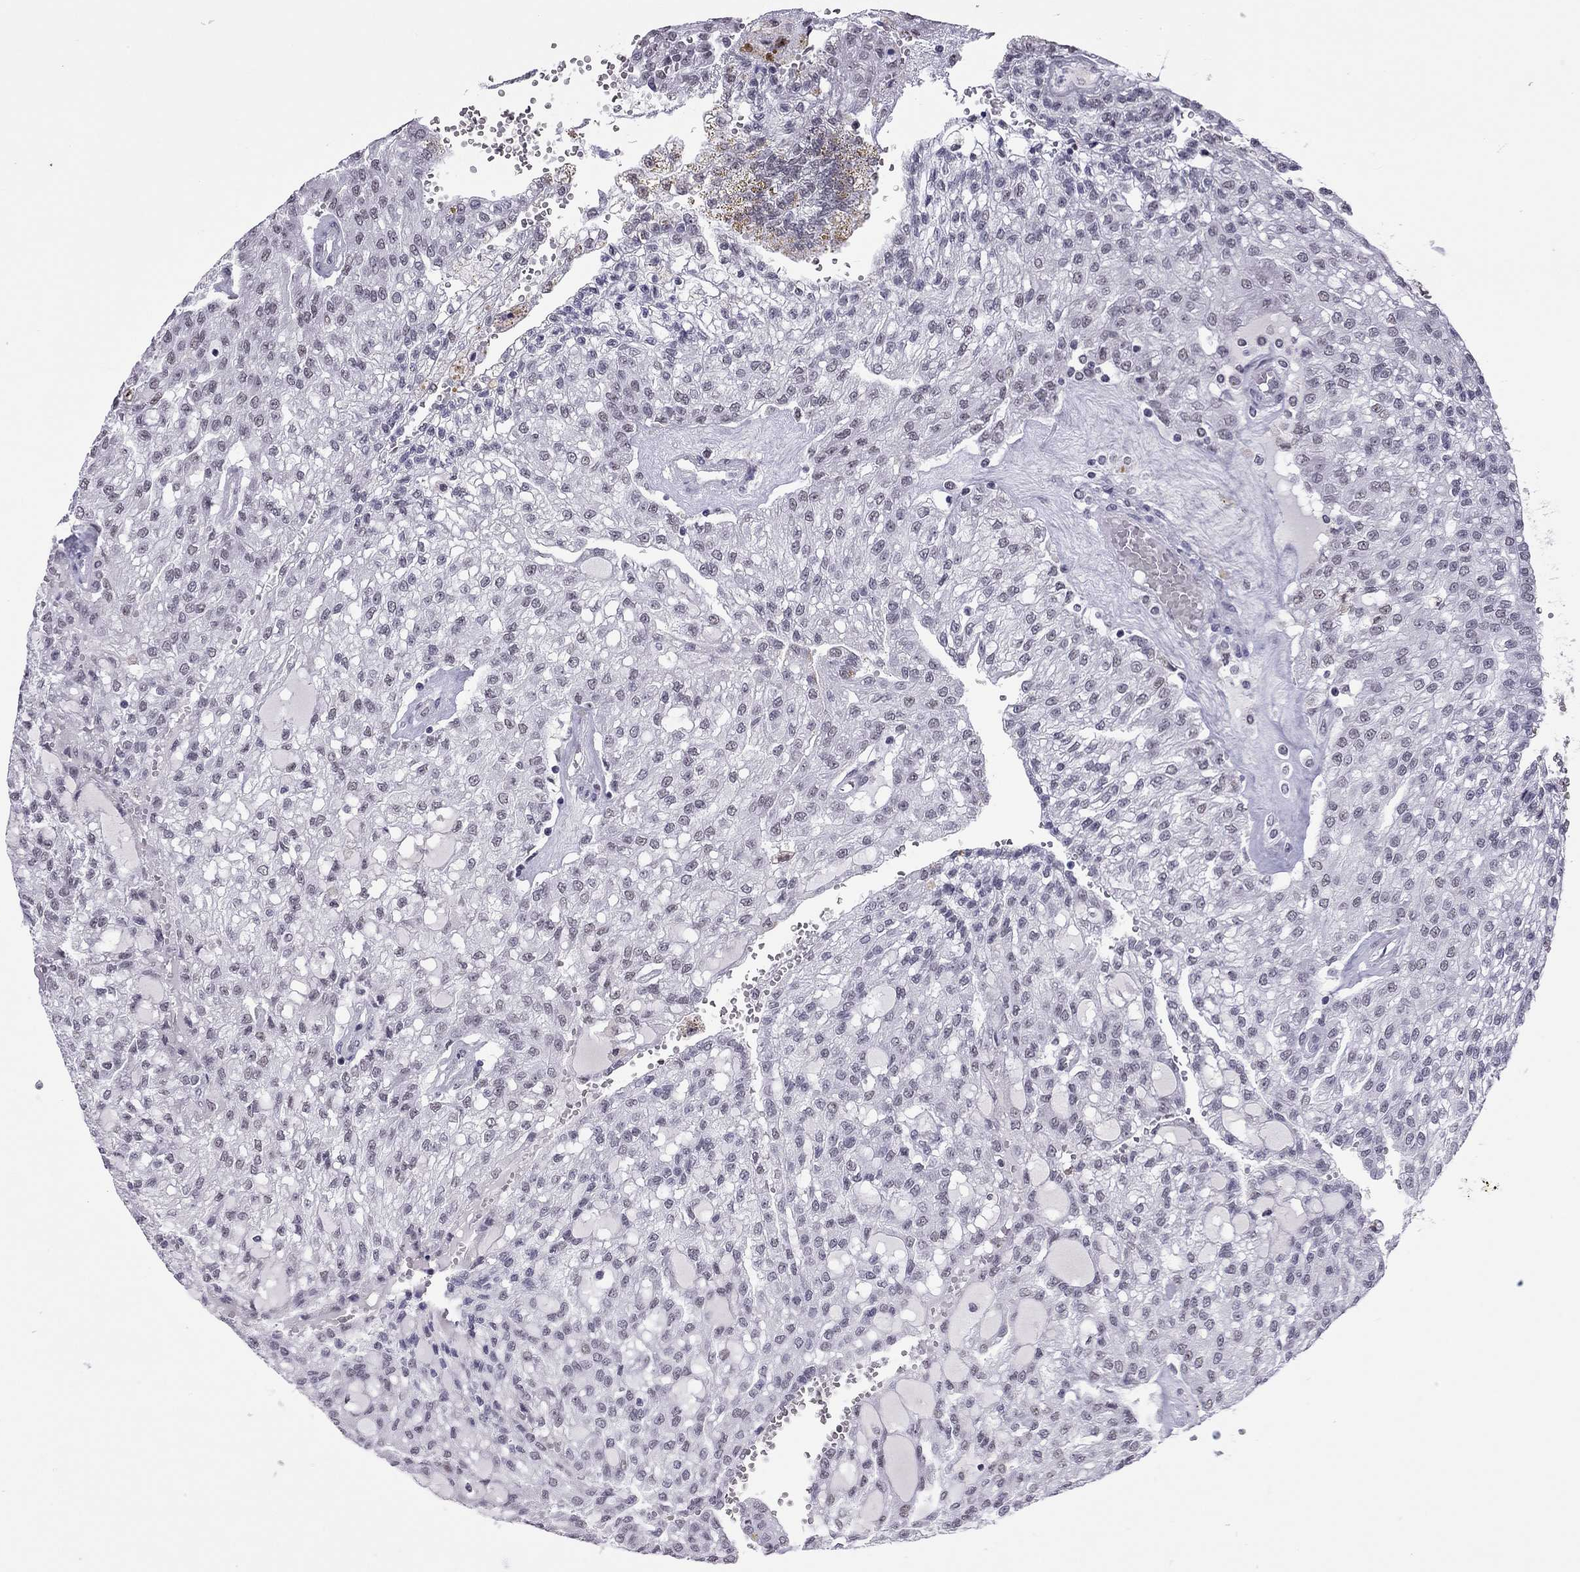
{"staining": {"intensity": "negative", "quantity": "none", "location": "none"}, "tissue": "renal cancer", "cell_type": "Tumor cells", "image_type": "cancer", "snomed": [{"axis": "morphology", "description": "Adenocarcinoma, NOS"}, {"axis": "topography", "description": "Kidney"}], "caption": "DAB immunohistochemical staining of renal cancer reveals no significant staining in tumor cells.", "gene": "PPP1R3A", "patient": {"sex": "male", "age": 63}}